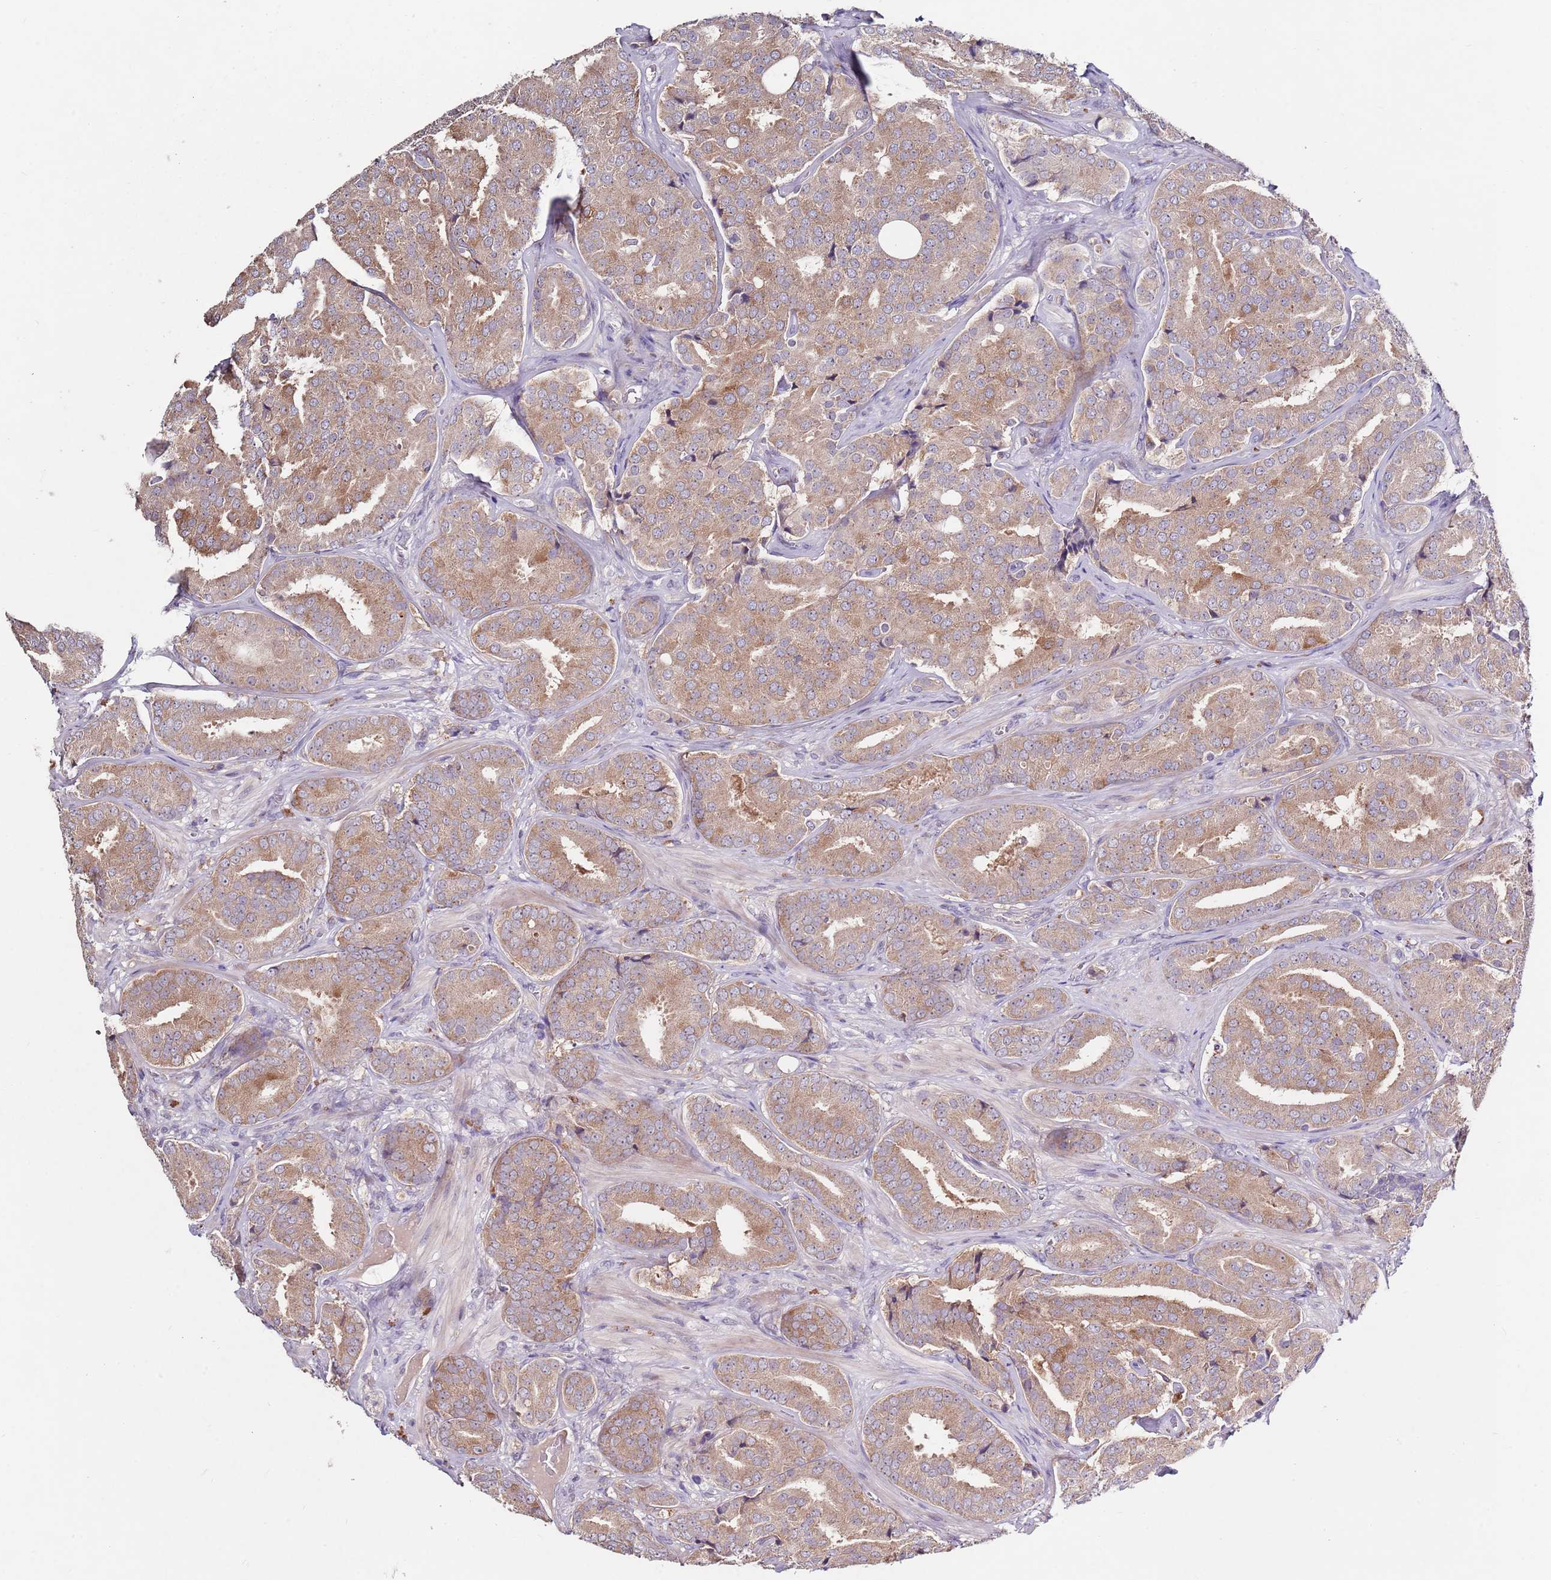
{"staining": {"intensity": "moderate", "quantity": ">75%", "location": "cytoplasmic/membranous"}, "tissue": "prostate cancer", "cell_type": "Tumor cells", "image_type": "cancer", "snomed": [{"axis": "morphology", "description": "Adenocarcinoma, High grade"}, {"axis": "topography", "description": "Prostate"}], "caption": "The histopathology image reveals a brown stain indicating the presence of a protein in the cytoplasmic/membranous of tumor cells in prostate cancer. The staining was performed using DAB (3,3'-diaminobenzidine) to visualize the protein expression in brown, while the nuclei were stained in blue with hematoxylin (Magnification: 20x).", "gene": "NRDE2", "patient": {"sex": "male", "age": 63}}